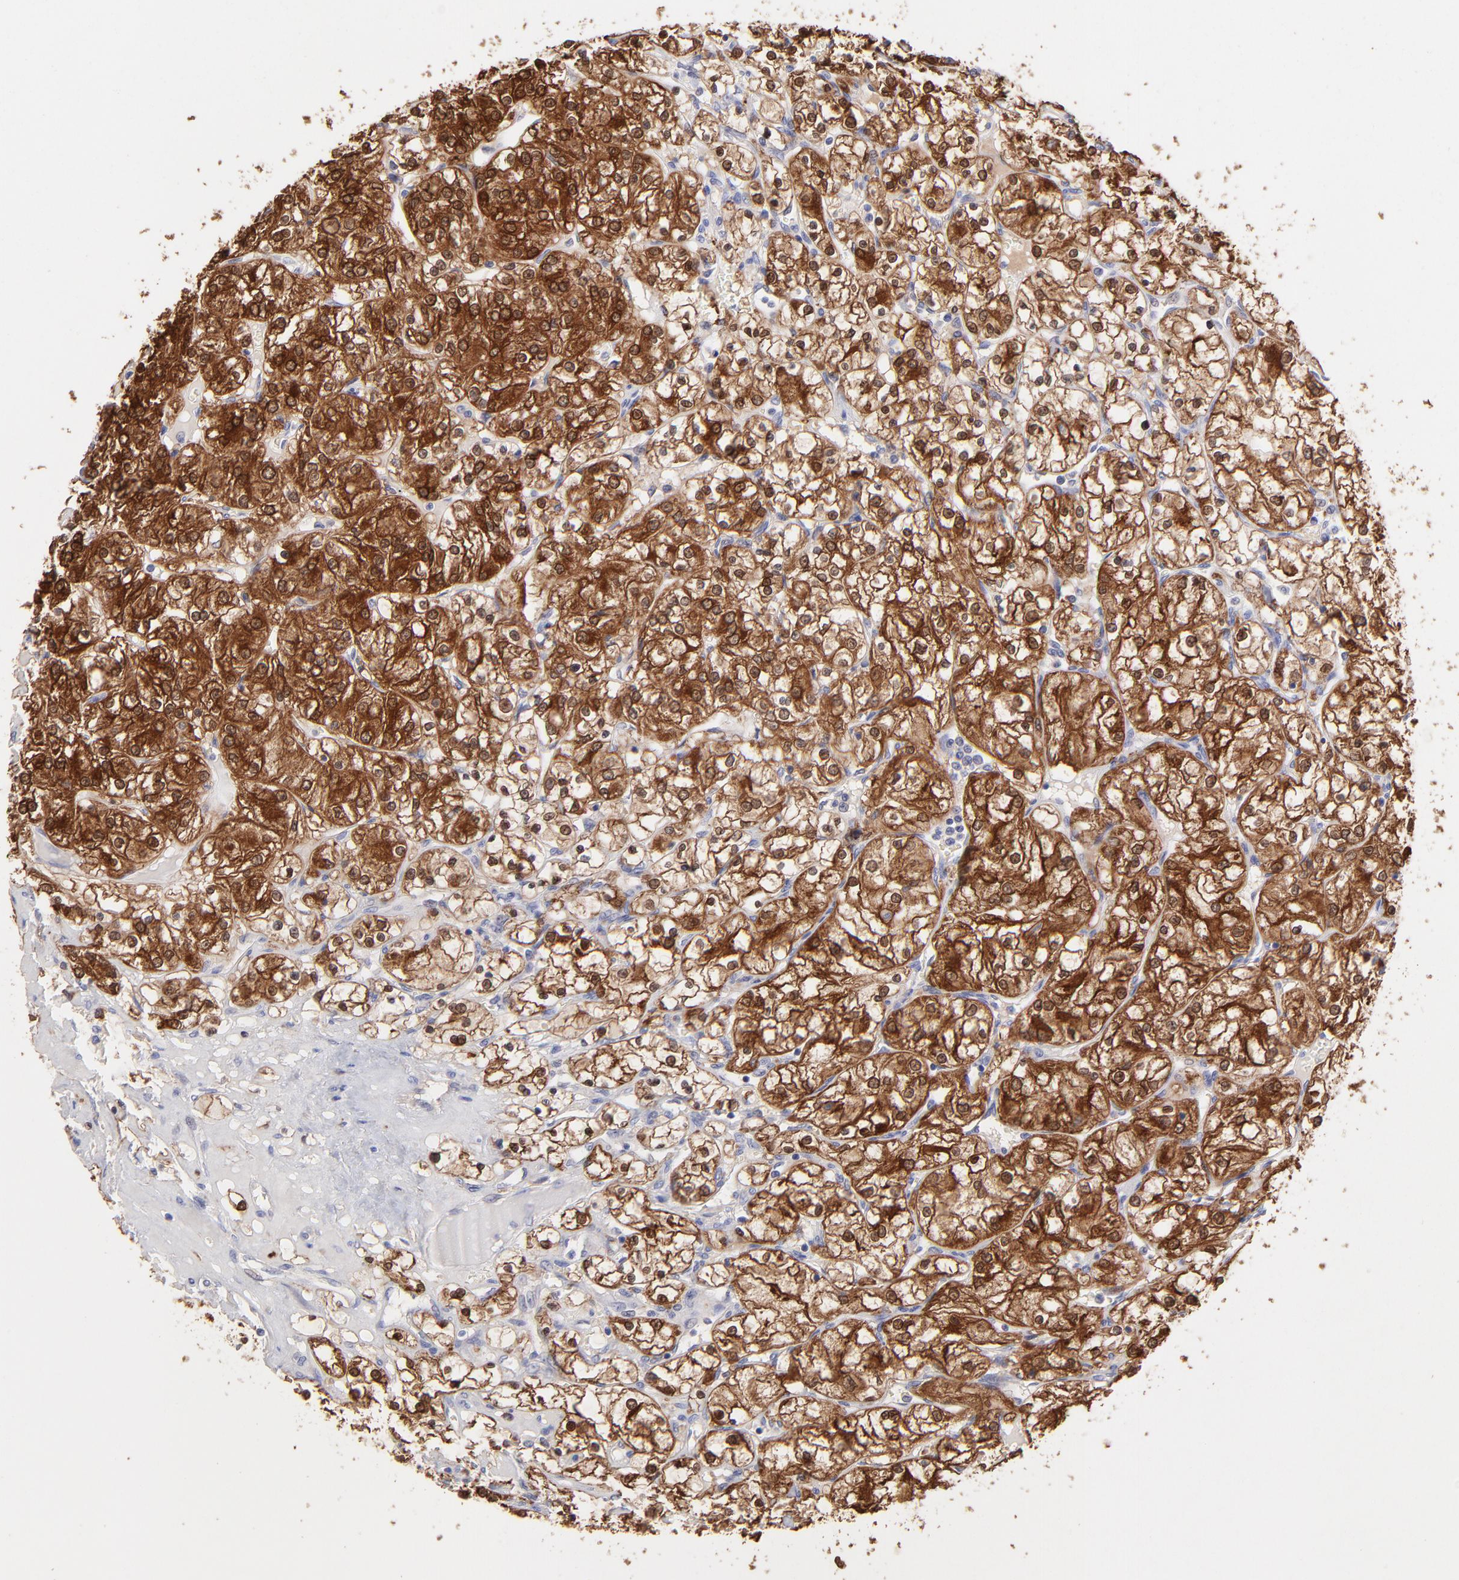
{"staining": {"intensity": "strong", "quantity": ">75%", "location": "cytoplasmic/membranous,nuclear"}, "tissue": "renal cancer", "cell_type": "Tumor cells", "image_type": "cancer", "snomed": [{"axis": "morphology", "description": "Adenocarcinoma, NOS"}, {"axis": "topography", "description": "Kidney"}], "caption": "The immunohistochemical stain shows strong cytoplasmic/membranous and nuclear positivity in tumor cells of renal cancer tissue.", "gene": "HYAL1", "patient": {"sex": "male", "age": 61}}